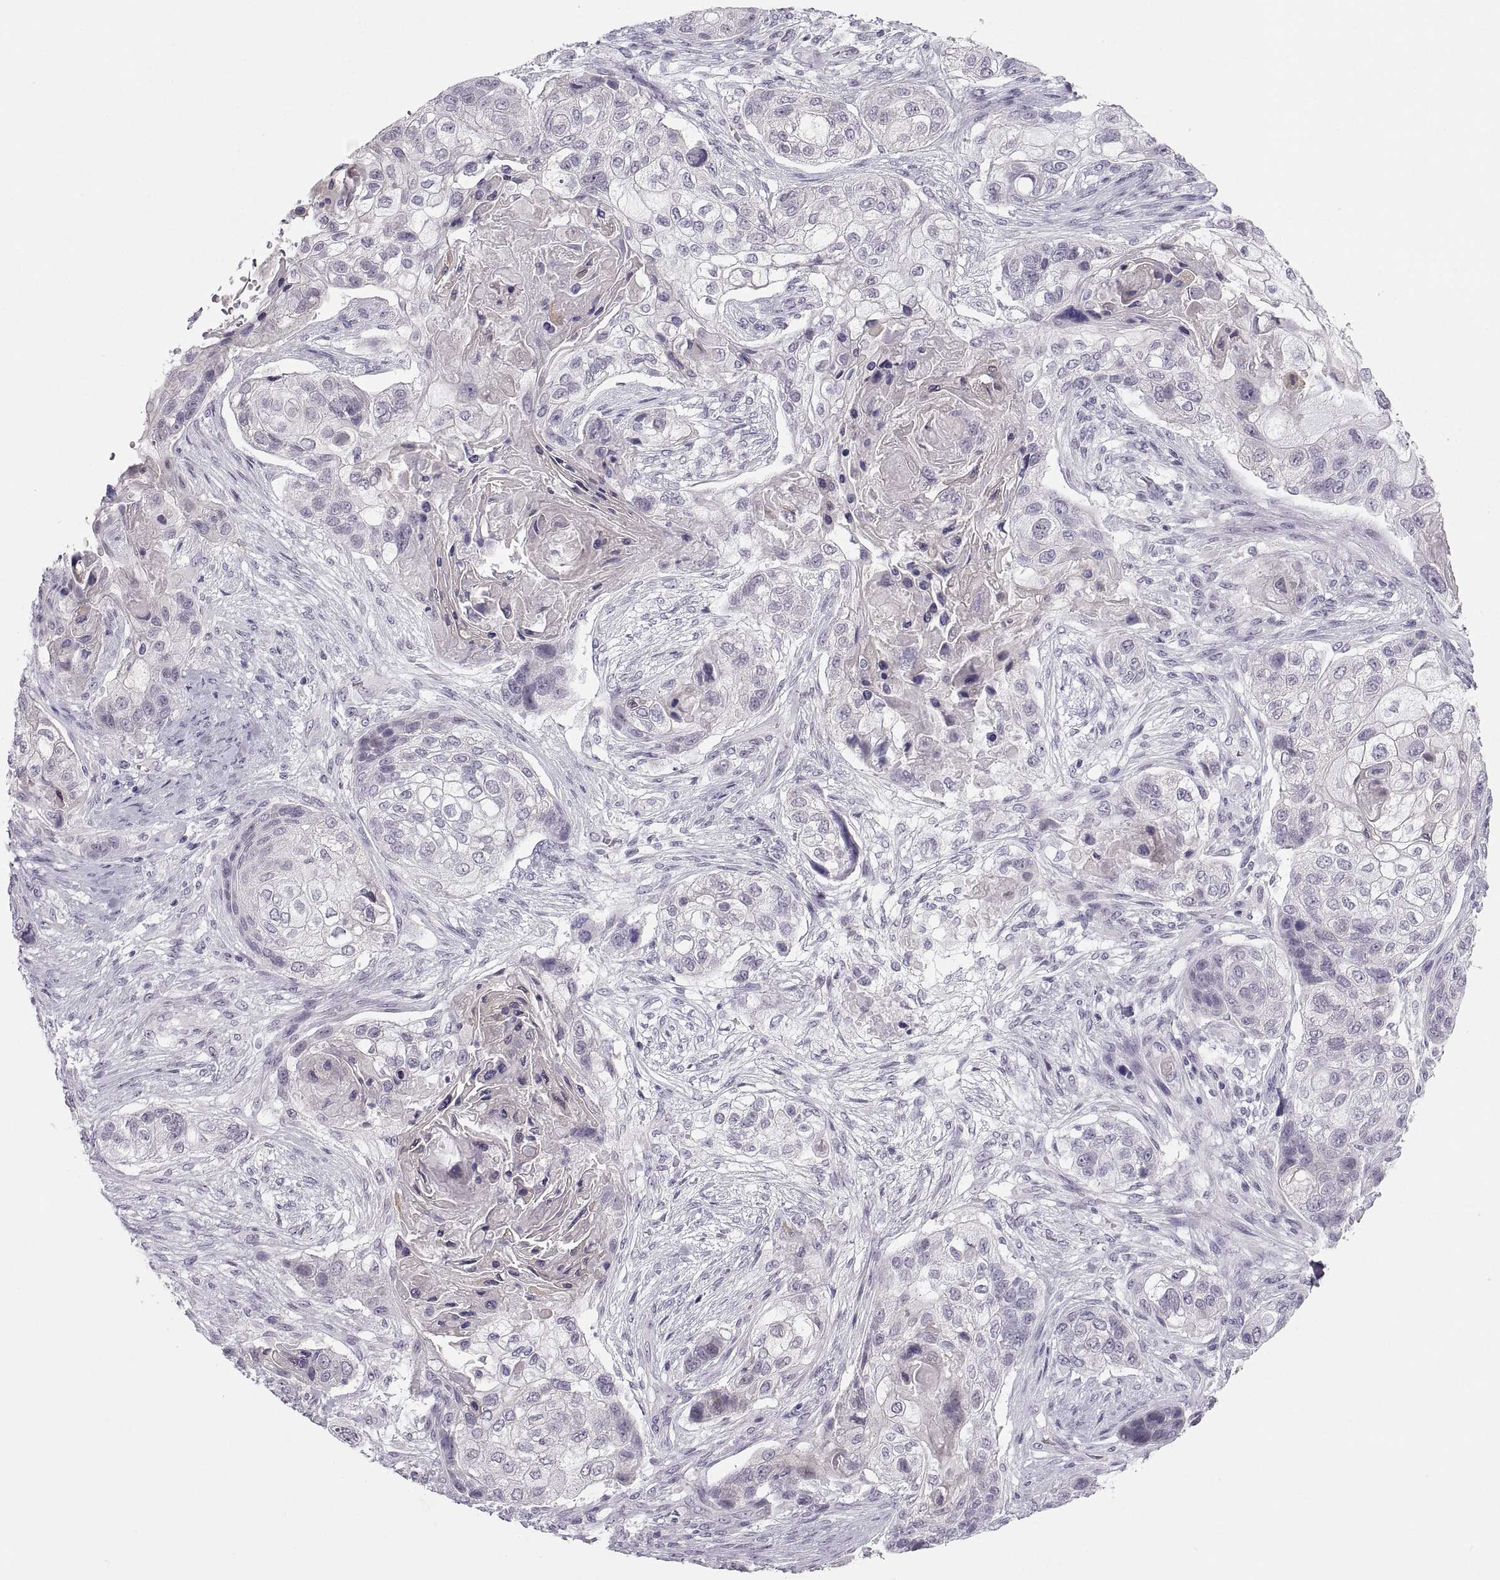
{"staining": {"intensity": "negative", "quantity": "none", "location": "none"}, "tissue": "lung cancer", "cell_type": "Tumor cells", "image_type": "cancer", "snomed": [{"axis": "morphology", "description": "Squamous cell carcinoma, NOS"}, {"axis": "topography", "description": "Lung"}], "caption": "DAB immunohistochemical staining of squamous cell carcinoma (lung) shows no significant expression in tumor cells. Brightfield microscopy of immunohistochemistry (IHC) stained with DAB (3,3'-diaminobenzidine) (brown) and hematoxylin (blue), captured at high magnification.", "gene": "C3orf22", "patient": {"sex": "male", "age": 69}}